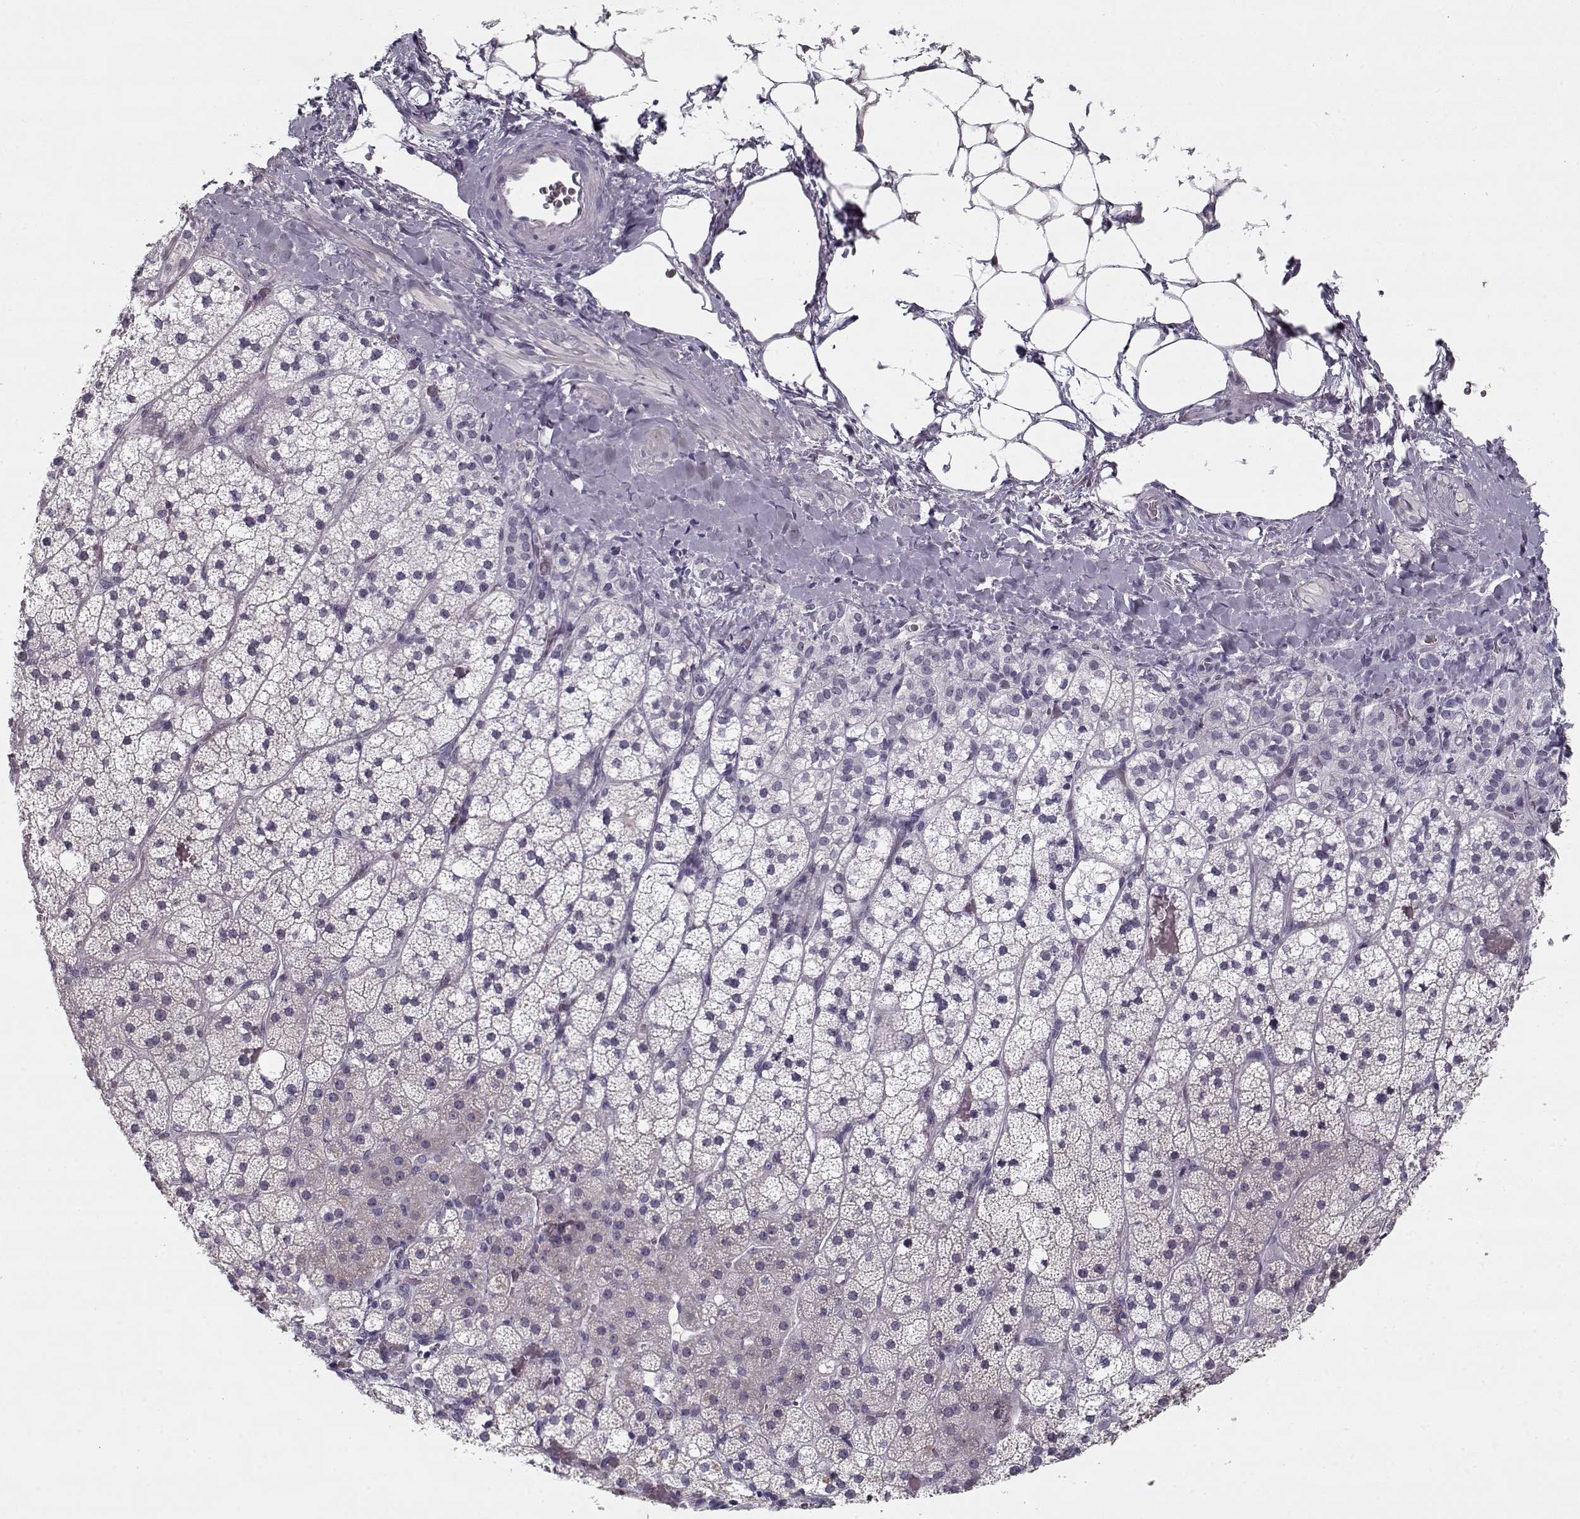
{"staining": {"intensity": "weak", "quantity": "<25%", "location": "cytoplasmic/membranous"}, "tissue": "adrenal gland", "cell_type": "Glandular cells", "image_type": "normal", "snomed": [{"axis": "morphology", "description": "Normal tissue, NOS"}, {"axis": "topography", "description": "Adrenal gland"}], "caption": "Immunohistochemistry photomicrograph of unremarkable adrenal gland stained for a protein (brown), which displays no staining in glandular cells.", "gene": "SPACA9", "patient": {"sex": "male", "age": 53}}